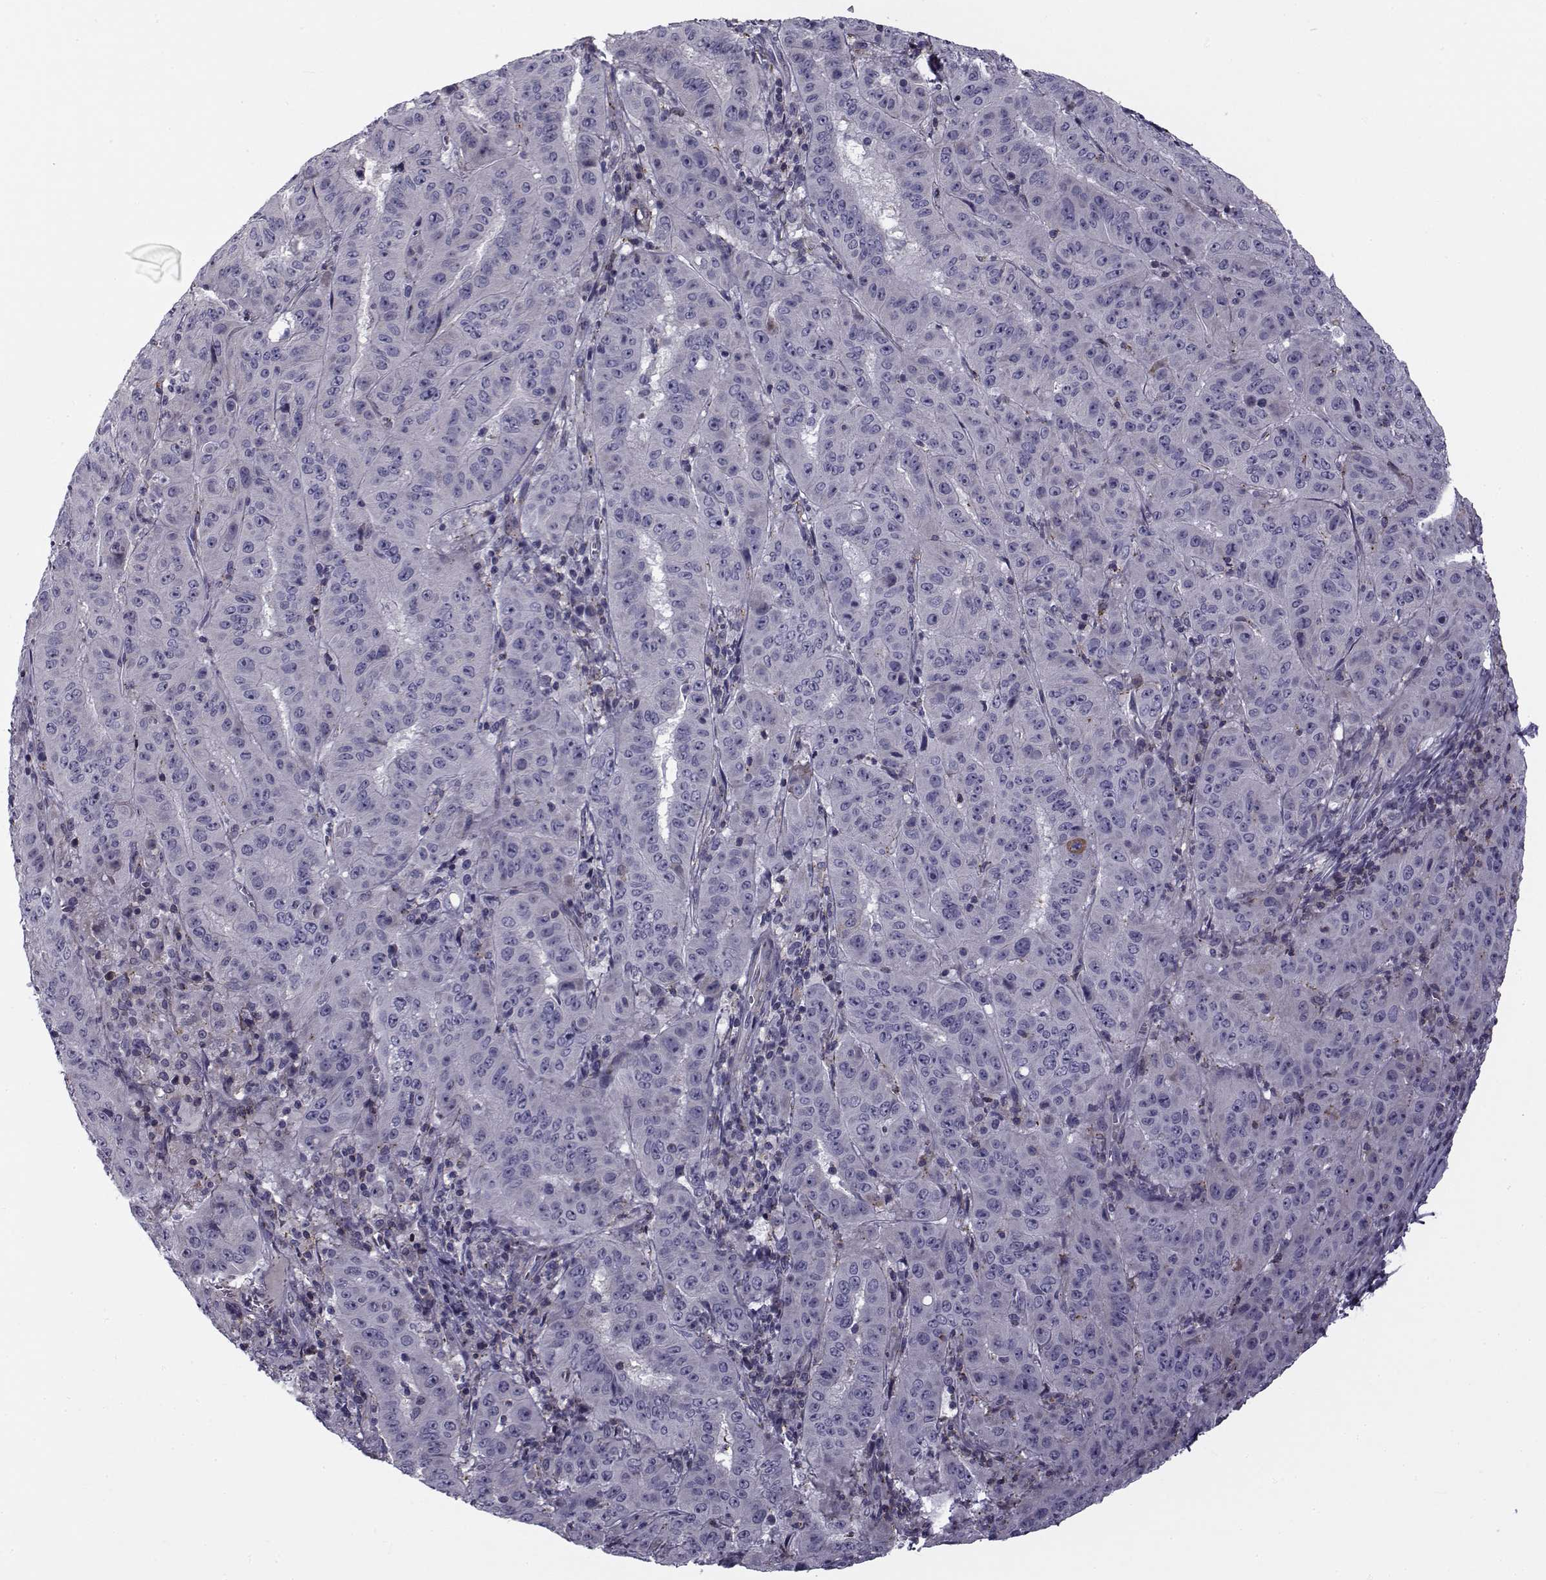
{"staining": {"intensity": "negative", "quantity": "none", "location": "none"}, "tissue": "pancreatic cancer", "cell_type": "Tumor cells", "image_type": "cancer", "snomed": [{"axis": "morphology", "description": "Adenocarcinoma, NOS"}, {"axis": "topography", "description": "Pancreas"}], "caption": "High power microscopy histopathology image of an immunohistochemistry (IHC) photomicrograph of pancreatic cancer, revealing no significant staining in tumor cells. Brightfield microscopy of immunohistochemistry stained with DAB (3,3'-diaminobenzidine) (brown) and hematoxylin (blue), captured at high magnification.", "gene": "LRRC27", "patient": {"sex": "male", "age": 63}}